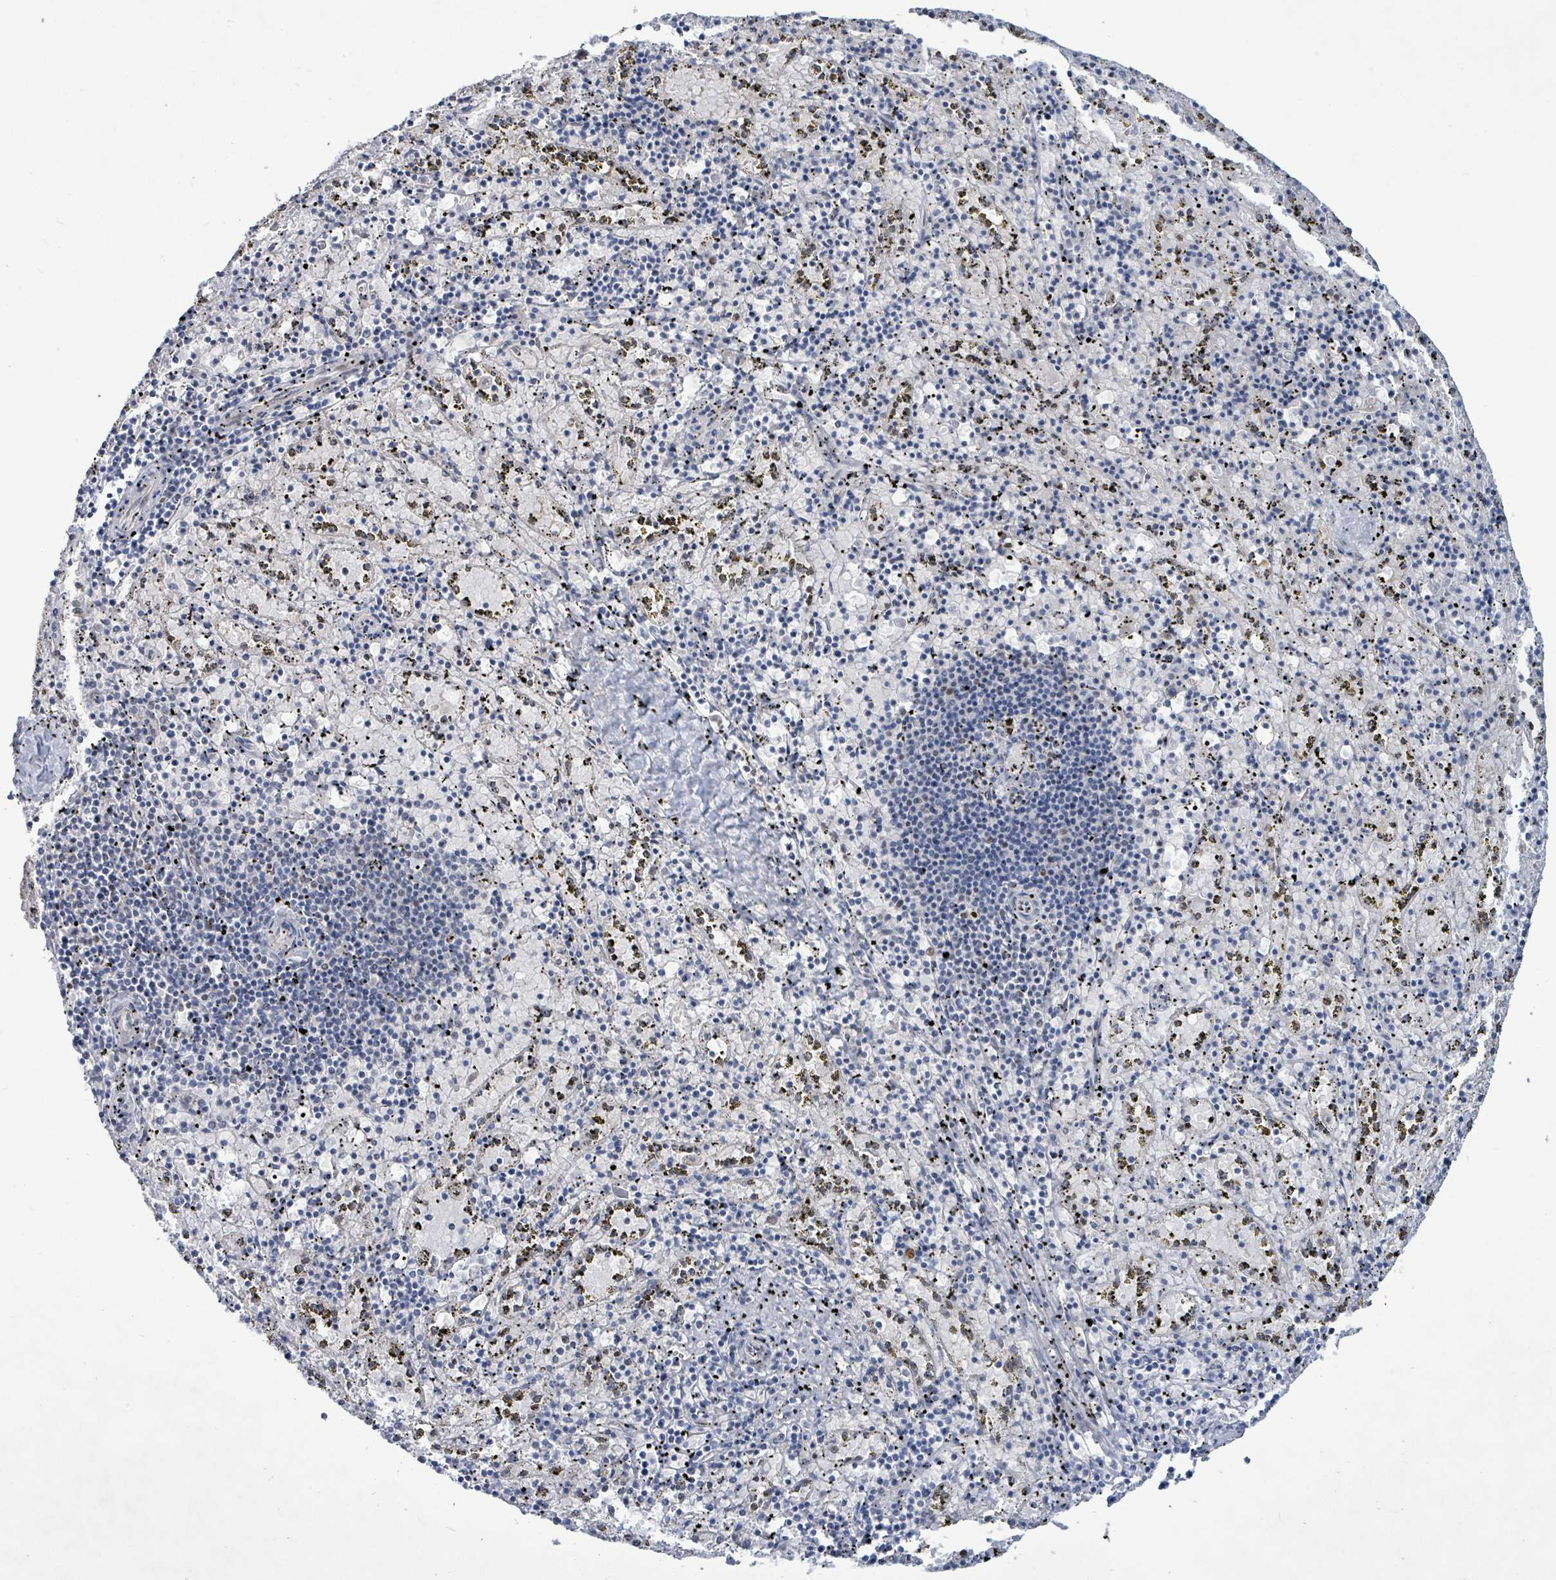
{"staining": {"intensity": "weak", "quantity": "<25%", "location": "cytoplasmic/membranous"}, "tissue": "spleen", "cell_type": "Cells in red pulp", "image_type": "normal", "snomed": [{"axis": "morphology", "description": "Normal tissue, NOS"}, {"axis": "topography", "description": "Spleen"}], "caption": "High magnification brightfield microscopy of benign spleen stained with DAB (3,3'-diaminobenzidine) (brown) and counterstained with hematoxylin (blue): cells in red pulp show no significant expression. The staining is performed using DAB (3,3'-diaminobenzidine) brown chromogen with nuclei counter-stained in using hematoxylin.", "gene": "ZFPM1", "patient": {"sex": "male", "age": 11}}